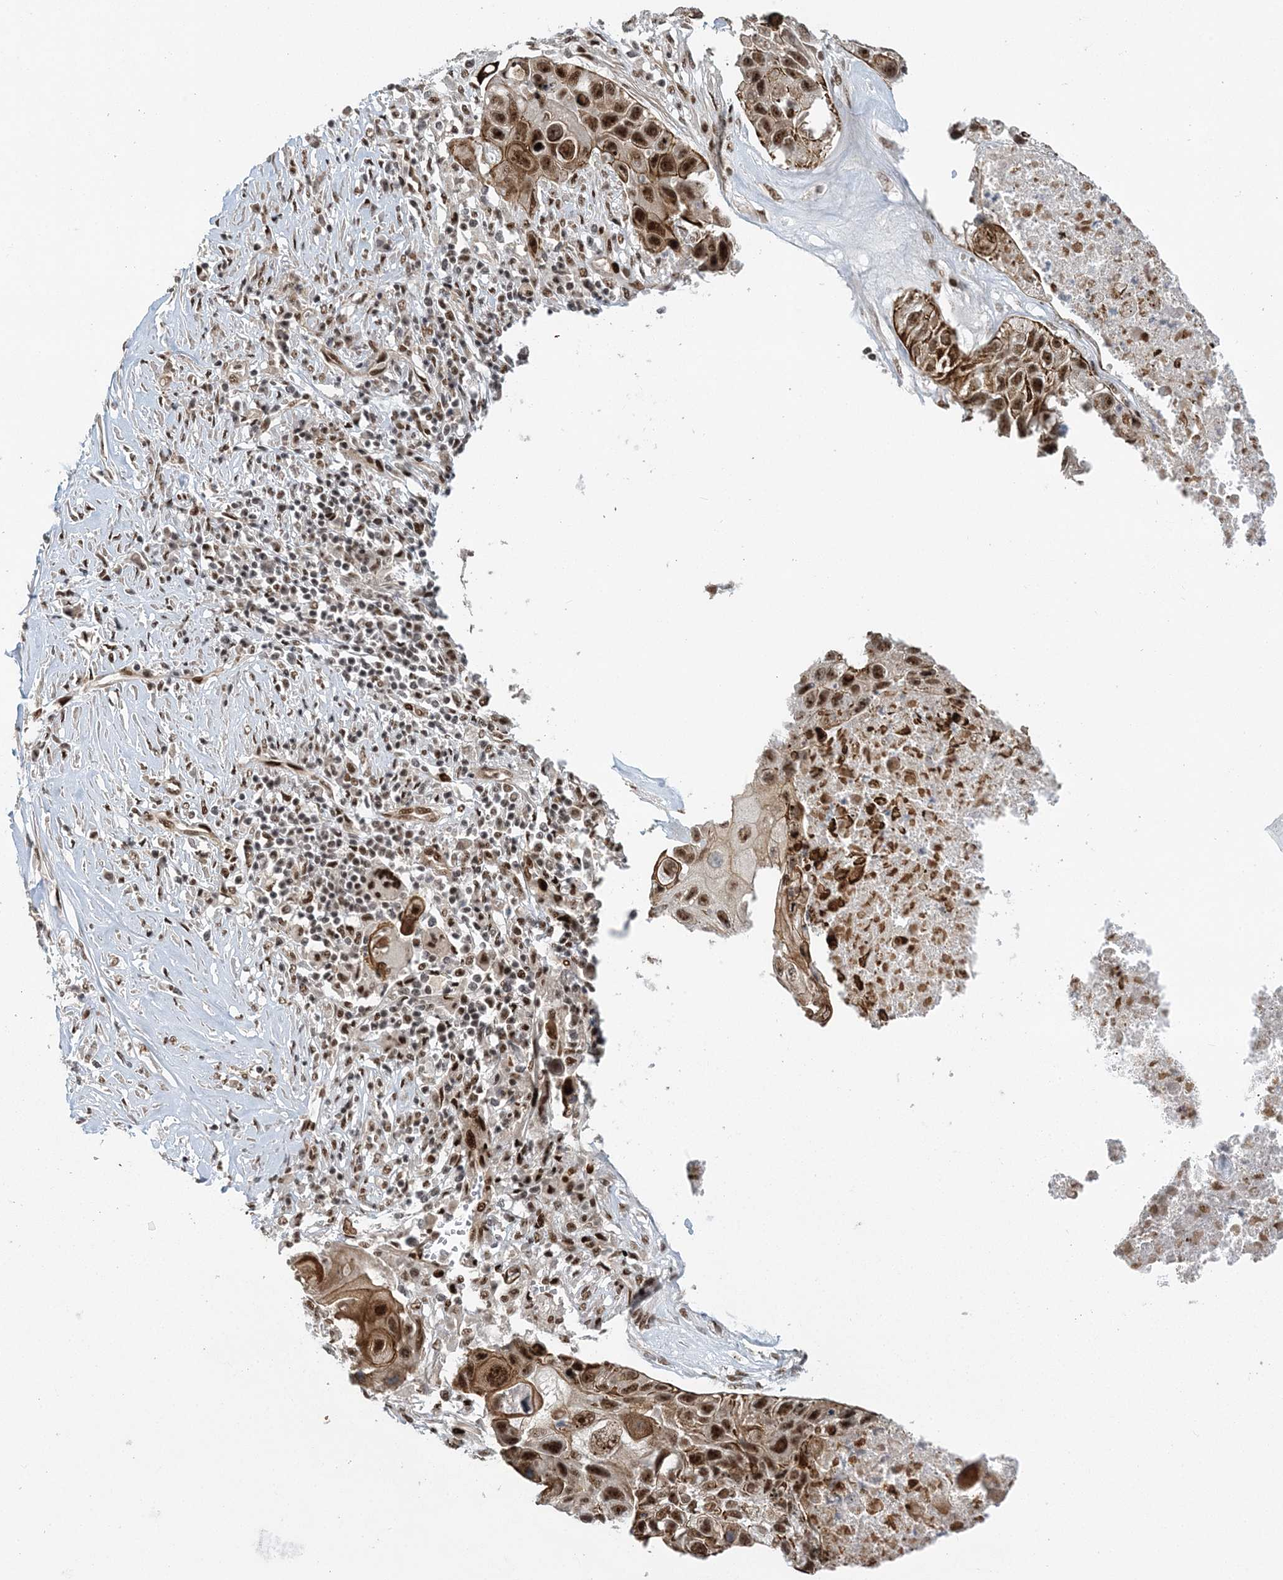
{"staining": {"intensity": "moderate", "quantity": ">75%", "location": "cytoplasmic/membranous,nuclear"}, "tissue": "lung cancer", "cell_type": "Tumor cells", "image_type": "cancer", "snomed": [{"axis": "morphology", "description": "Squamous cell carcinoma, NOS"}, {"axis": "topography", "description": "Lung"}], "caption": "Immunohistochemical staining of human lung cancer (squamous cell carcinoma) demonstrates medium levels of moderate cytoplasmic/membranous and nuclear positivity in approximately >75% of tumor cells.", "gene": "CWC22", "patient": {"sex": "male", "age": 61}}